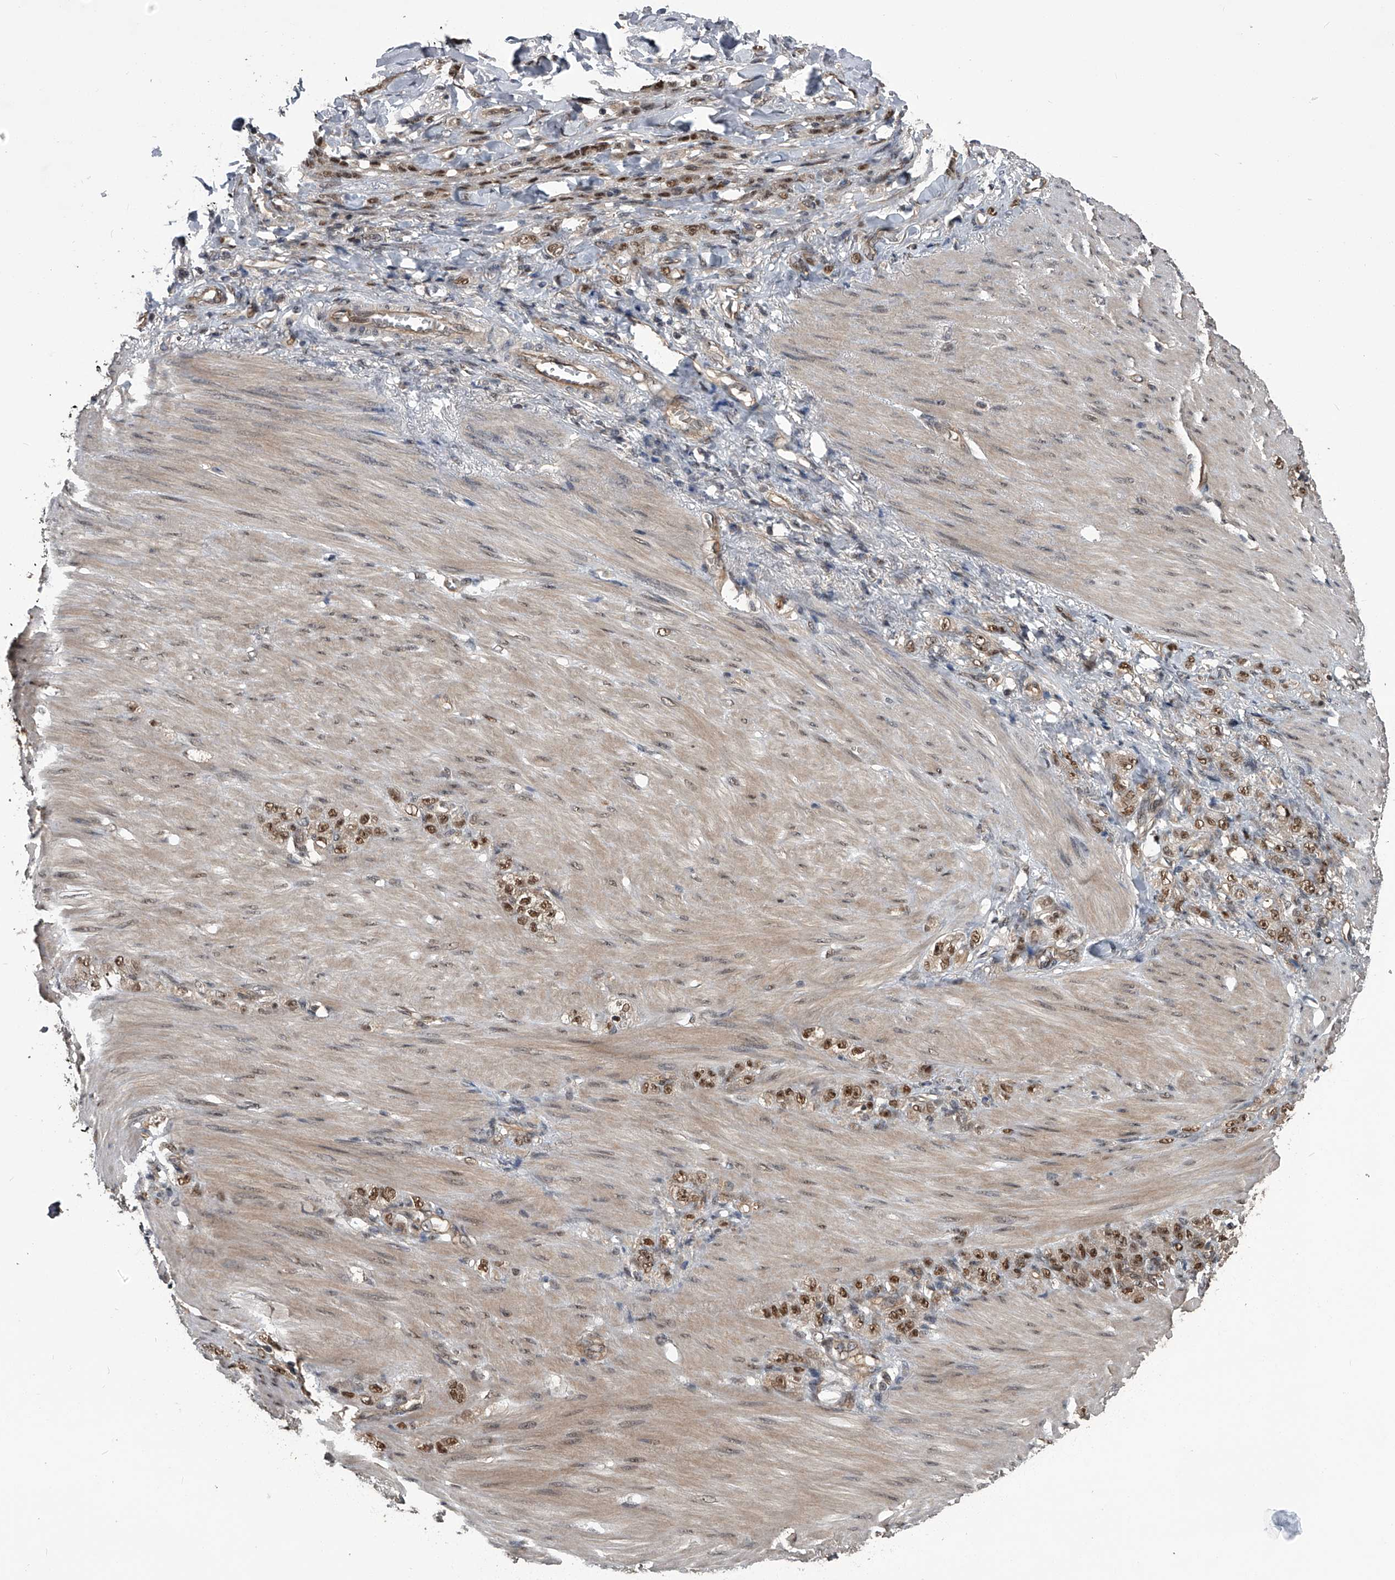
{"staining": {"intensity": "moderate", "quantity": ">75%", "location": "nuclear"}, "tissue": "stomach cancer", "cell_type": "Tumor cells", "image_type": "cancer", "snomed": [{"axis": "morphology", "description": "Normal tissue, NOS"}, {"axis": "morphology", "description": "Adenocarcinoma, NOS"}, {"axis": "topography", "description": "Stomach"}], "caption": "Stomach cancer was stained to show a protein in brown. There is medium levels of moderate nuclear positivity in approximately >75% of tumor cells. (IHC, brightfield microscopy, high magnification).", "gene": "SLC12A8", "patient": {"sex": "male", "age": 82}}